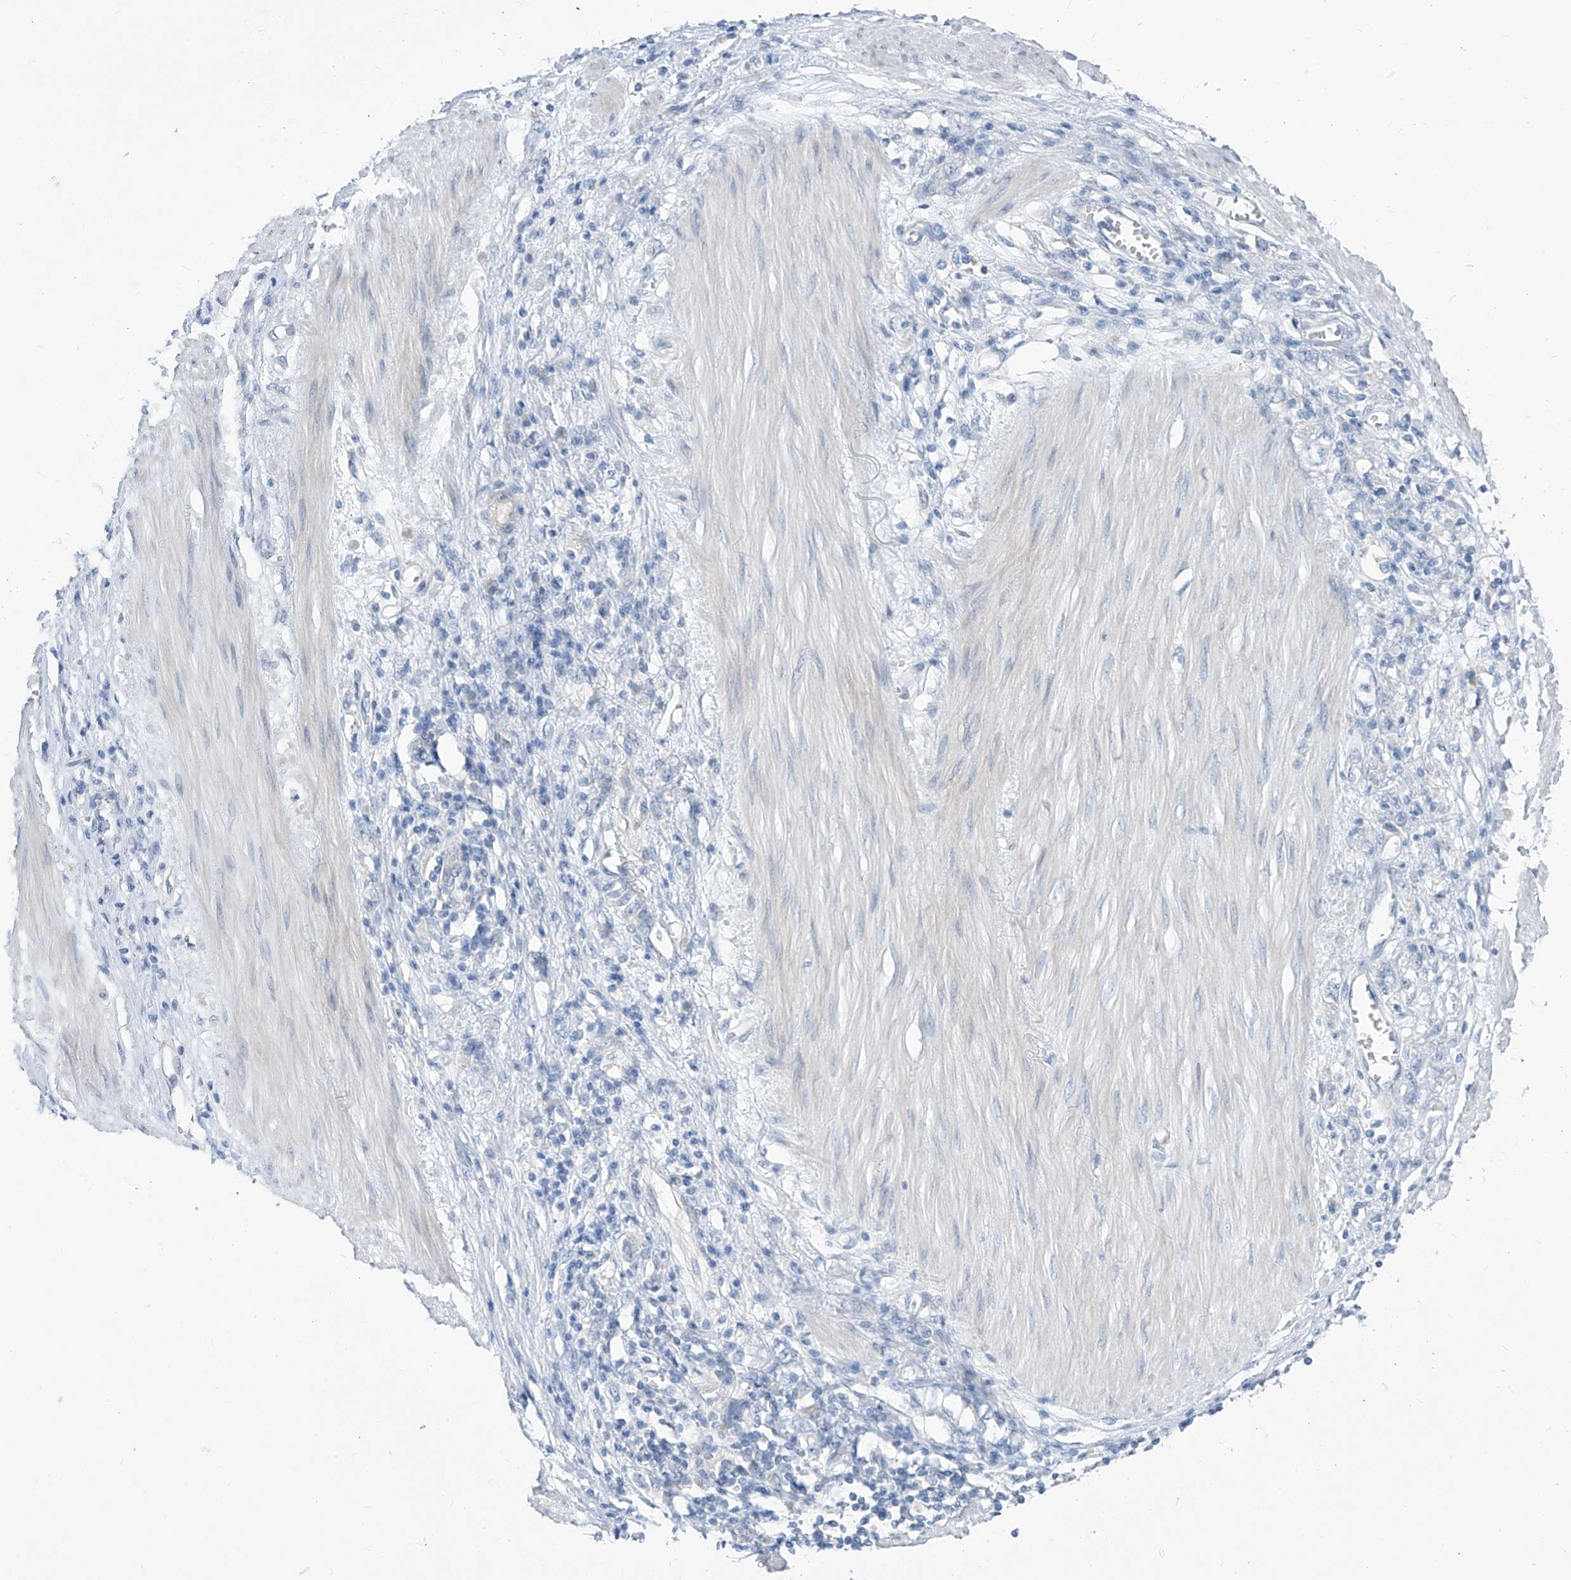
{"staining": {"intensity": "negative", "quantity": "none", "location": "none"}, "tissue": "stomach cancer", "cell_type": "Tumor cells", "image_type": "cancer", "snomed": [{"axis": "morphology", "description": "Adenocarcinoma, NOS"}, {"axis": "topography", "description": "Stomach"}], "caption": "A histopathology image of adenocarcinoma (stomach) stained for a protein shows no brown staining in tumor cells.", "gene": "LDAH", "patient": {"sex": "female", "age": 76}}